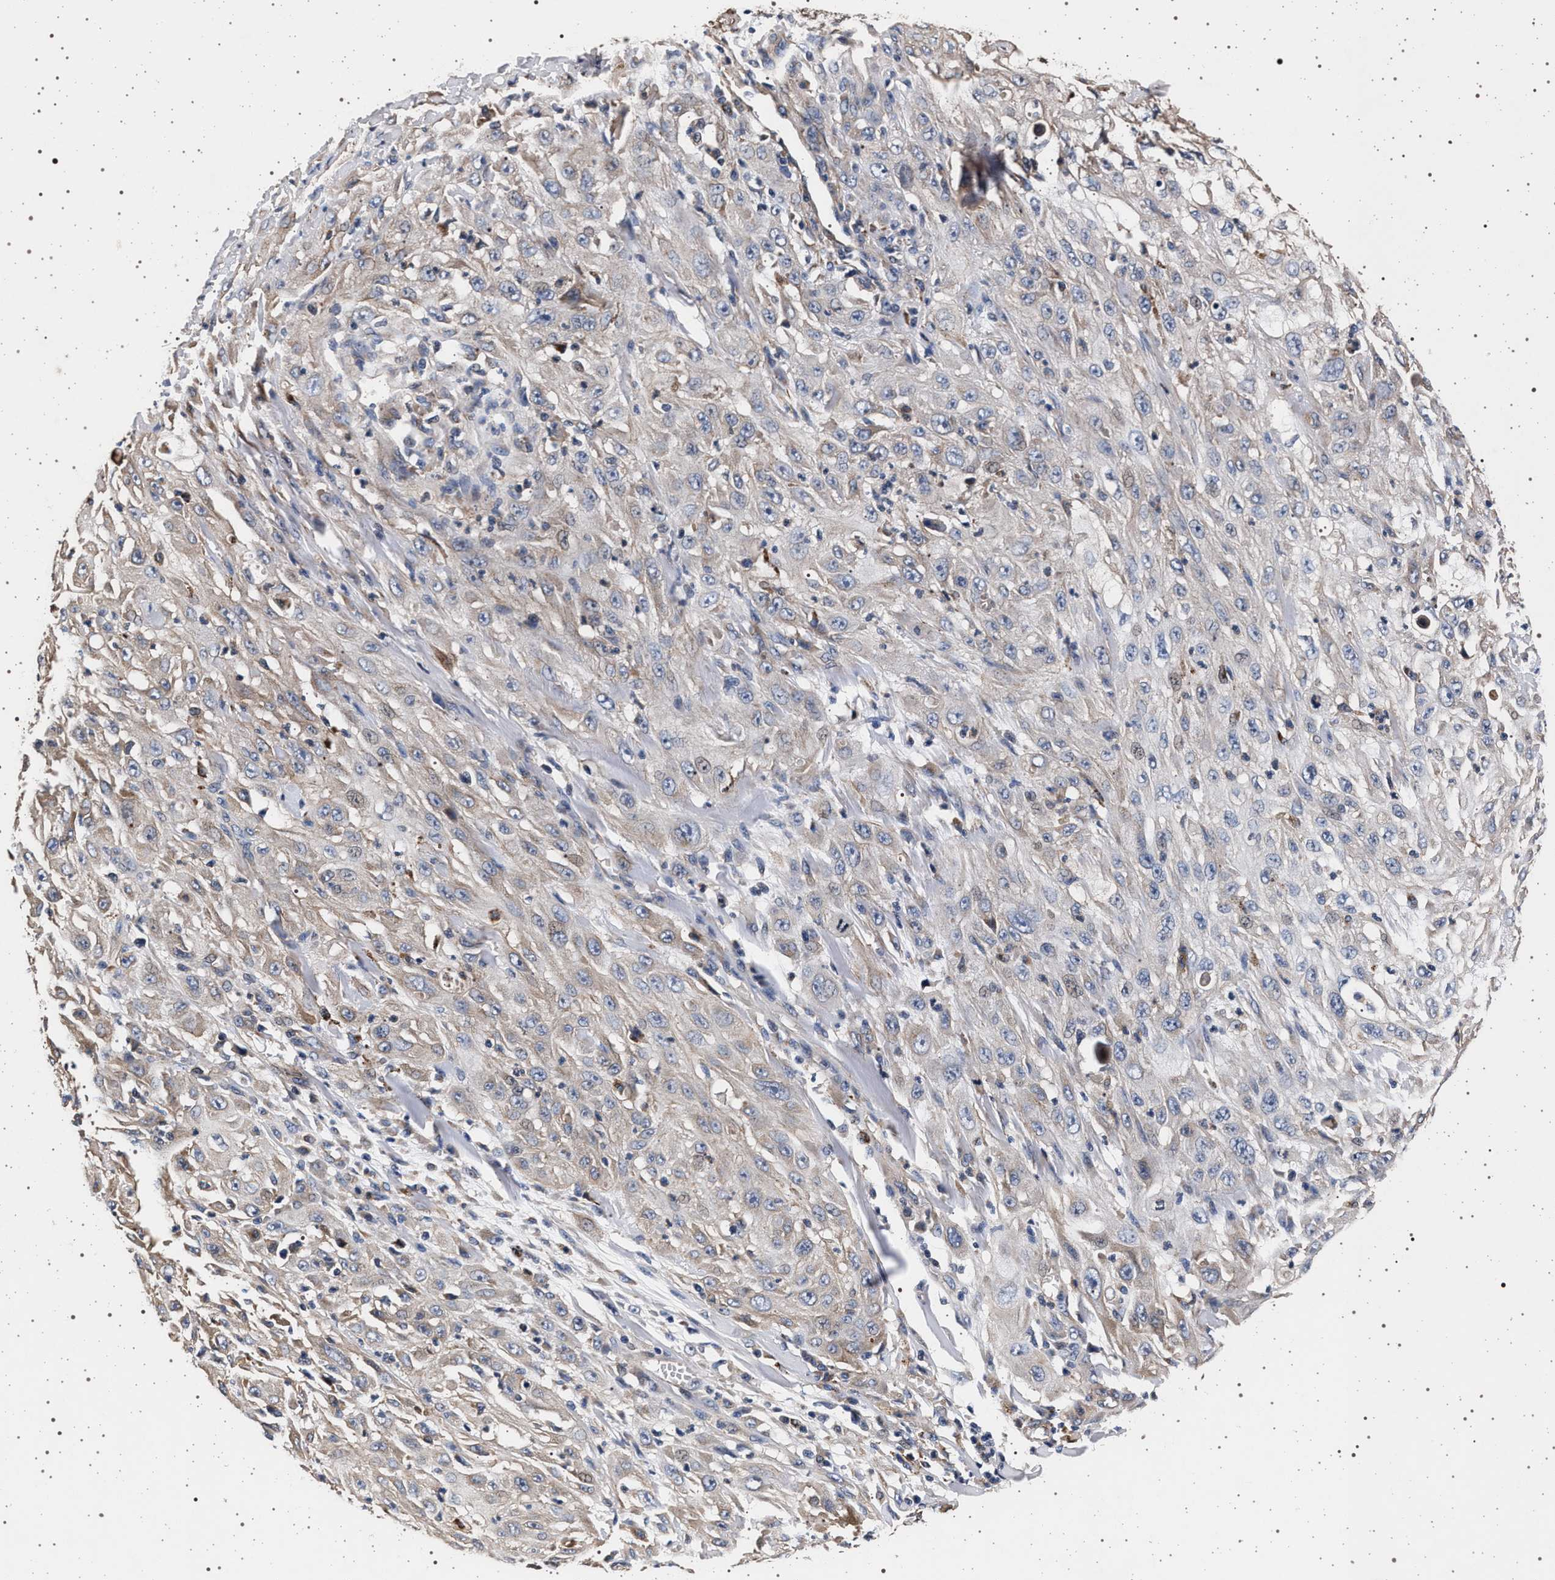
{"staining": {"intensity": "weak", "quantity": "<25%", "location": "cytoplasmic/membranous"}, "tissue": "skin cancer", "cell_type": "Tumor cells", "image_type": "cancer", "snomed": [{"axis": "morphology", "description": "Squamous cell carcinoma, NOS"}, {"axis": "morphology", "description": "Squamous cell carcinoma, metastatic, NOS"}, {"axis": "topography", "description": "Skin"}, {"axis": "topography", "description": "Lymph node"}], "caption": "Micrograph shows no significant protein expression in tumor cells of skin cancer. (Brightfield microscopy of DAB immunohistochemistry at high magnification).", "gene": "KCNK6", "patient": {"sex": "male", "age": 75}}